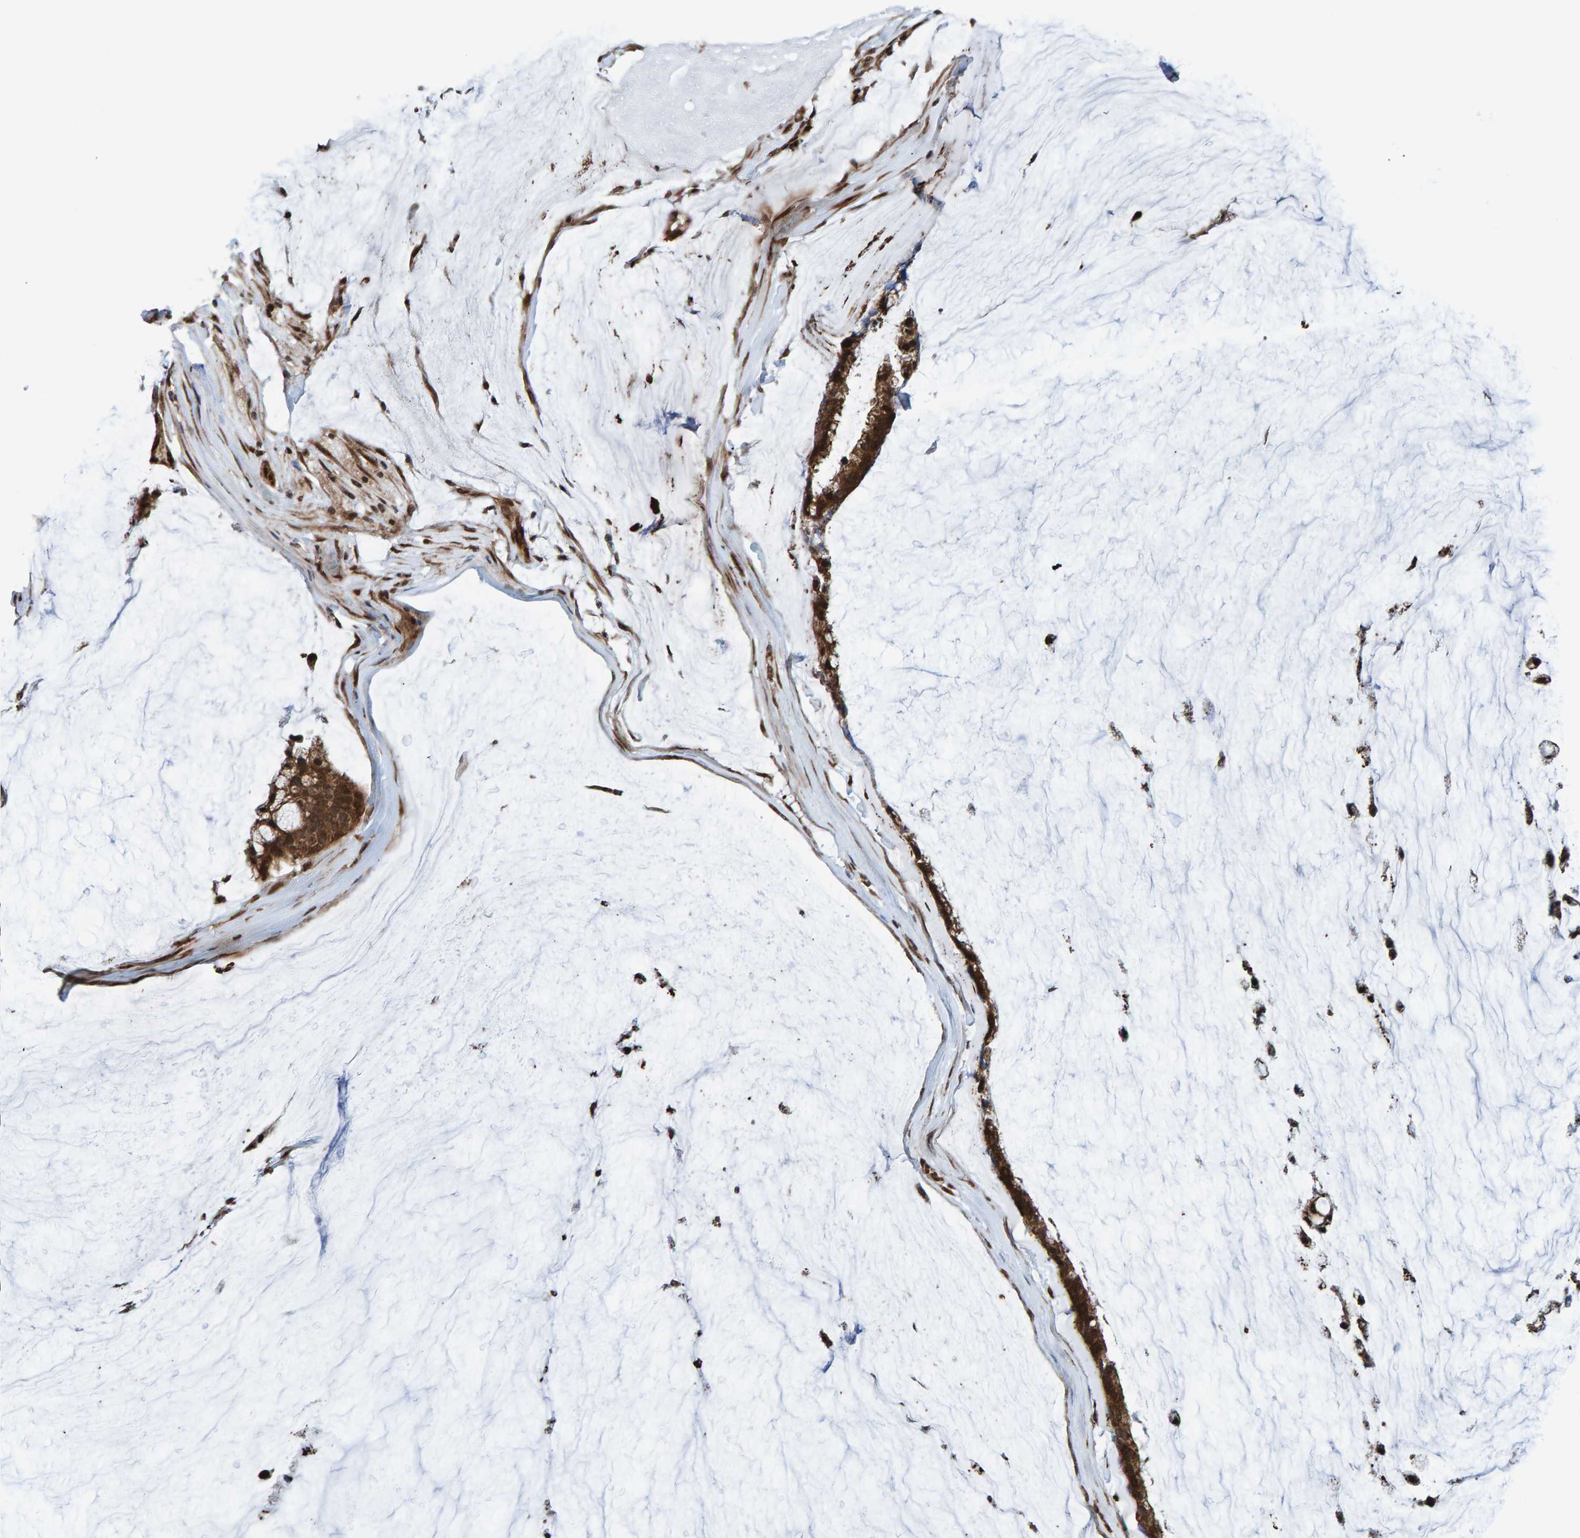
{"staining": {"intensity": "strong", "quantity": ">75%", "location": "cytoplasmic/membranous,nuclear"}, "tissue": "ovarian cancer", "cell_type": "Tumor cells", "image_type": "cancer", "snomed": [{"axis": "morphology", "description": "Cystadenocarcinoma, mucinous, NOS"}, {"axis": "topography", "description": "Ovary"}], "caption": "Strong cytoplasmic/membranous and nuclear protein positivity is present in about >75% of tumor cells in mucinous cystadenocarcinoma (ovarian).", "gene": "ZNF366", "patient": {"sex": "female", "age": 39}}